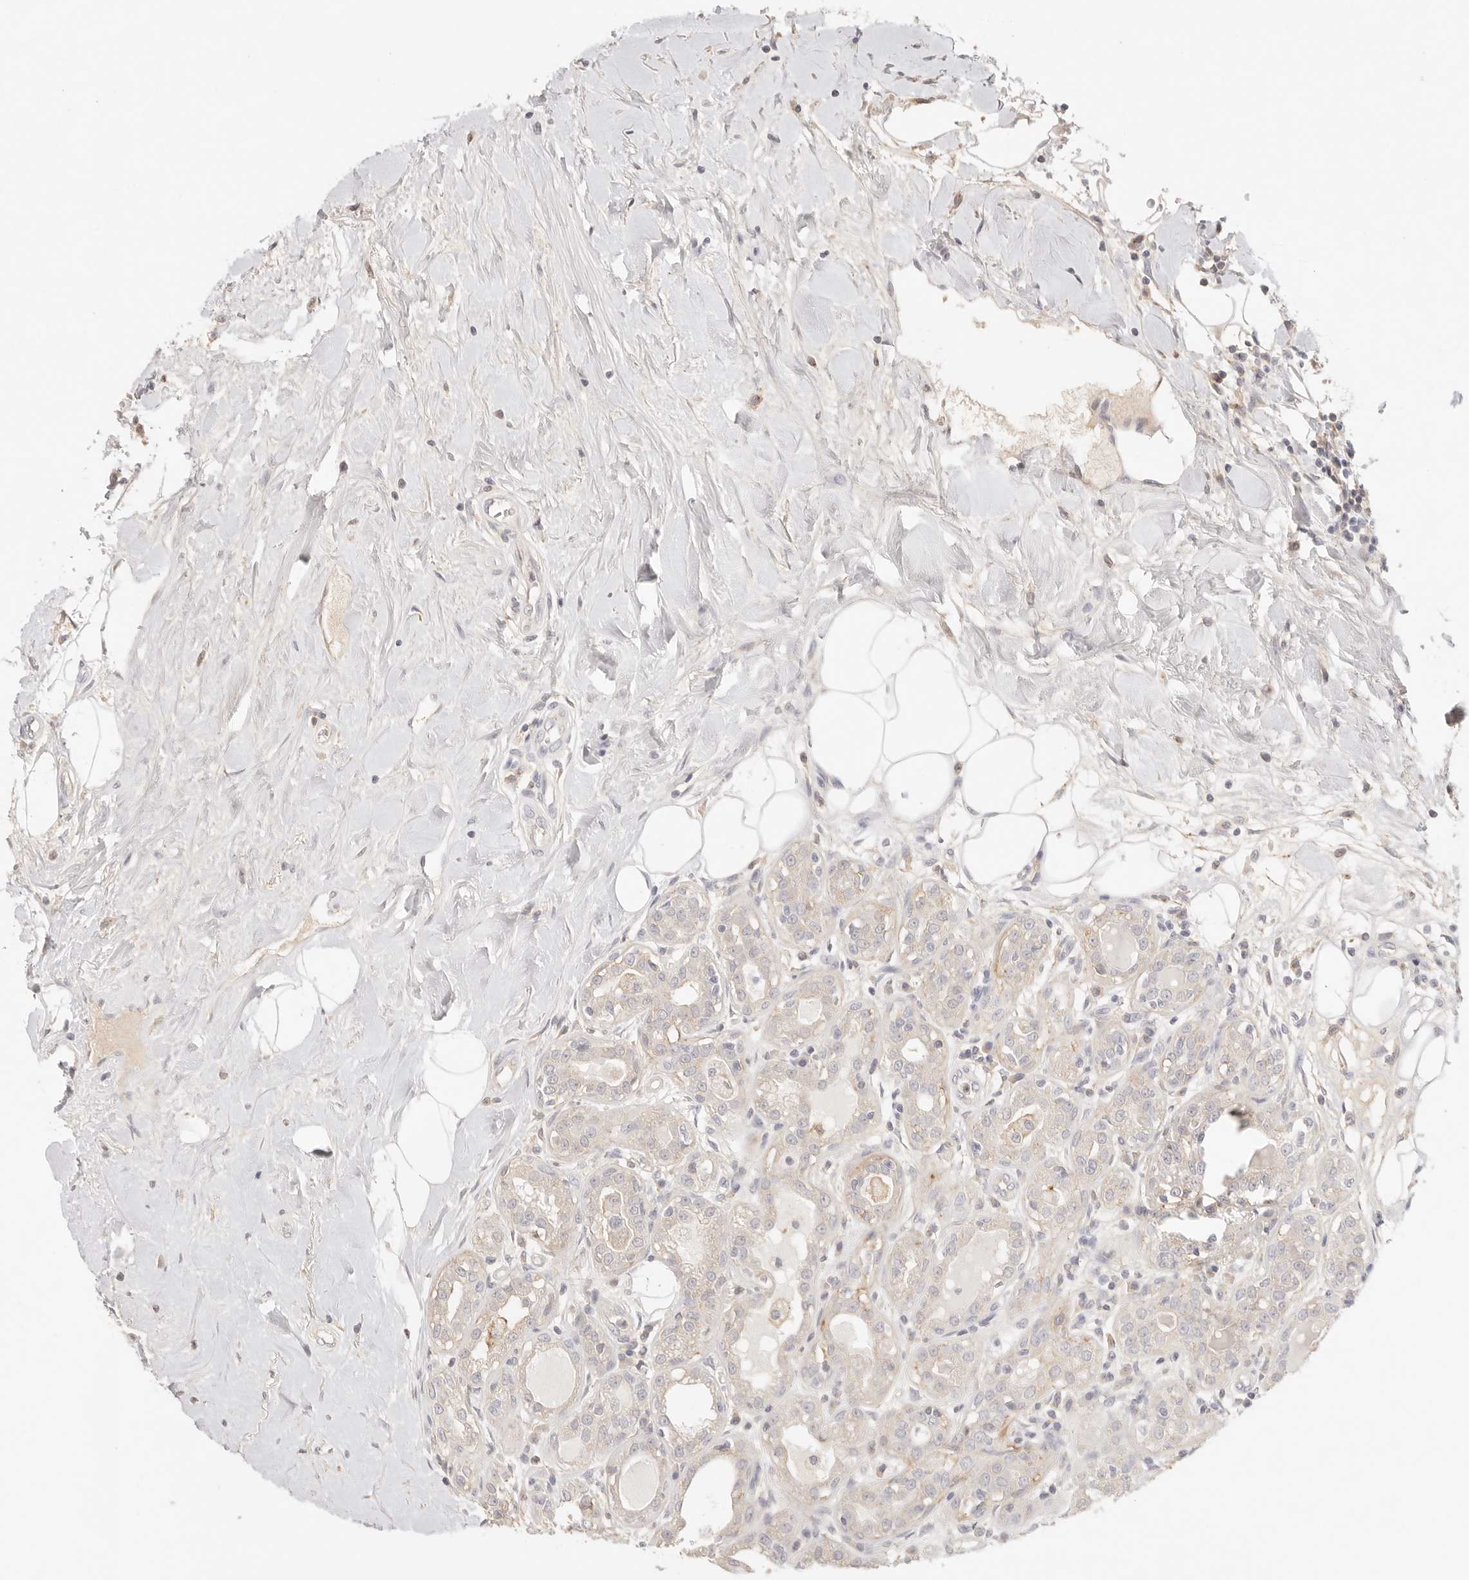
{"staining": {"intensity": "negative", "quantity": "none", "location": "none"}, "tissue": "breast cancer", "cell_type": "Tumor cells", "image_type": "cancer", "snomed": [{"axis": "morphology", "description": "Duct carcinoma"}, {"axis": "topography", "description": "Breast"}], "caption": "This micrograph is of breast cancer (invasive ductal carcinoma) stained with immunohistochemistry to label a protein in brown with the nuclei are counter-stained blue. There is no positivity in tumor cells.", "gene": "CEP120", "patient": {"sex": "female", "age": 27}}